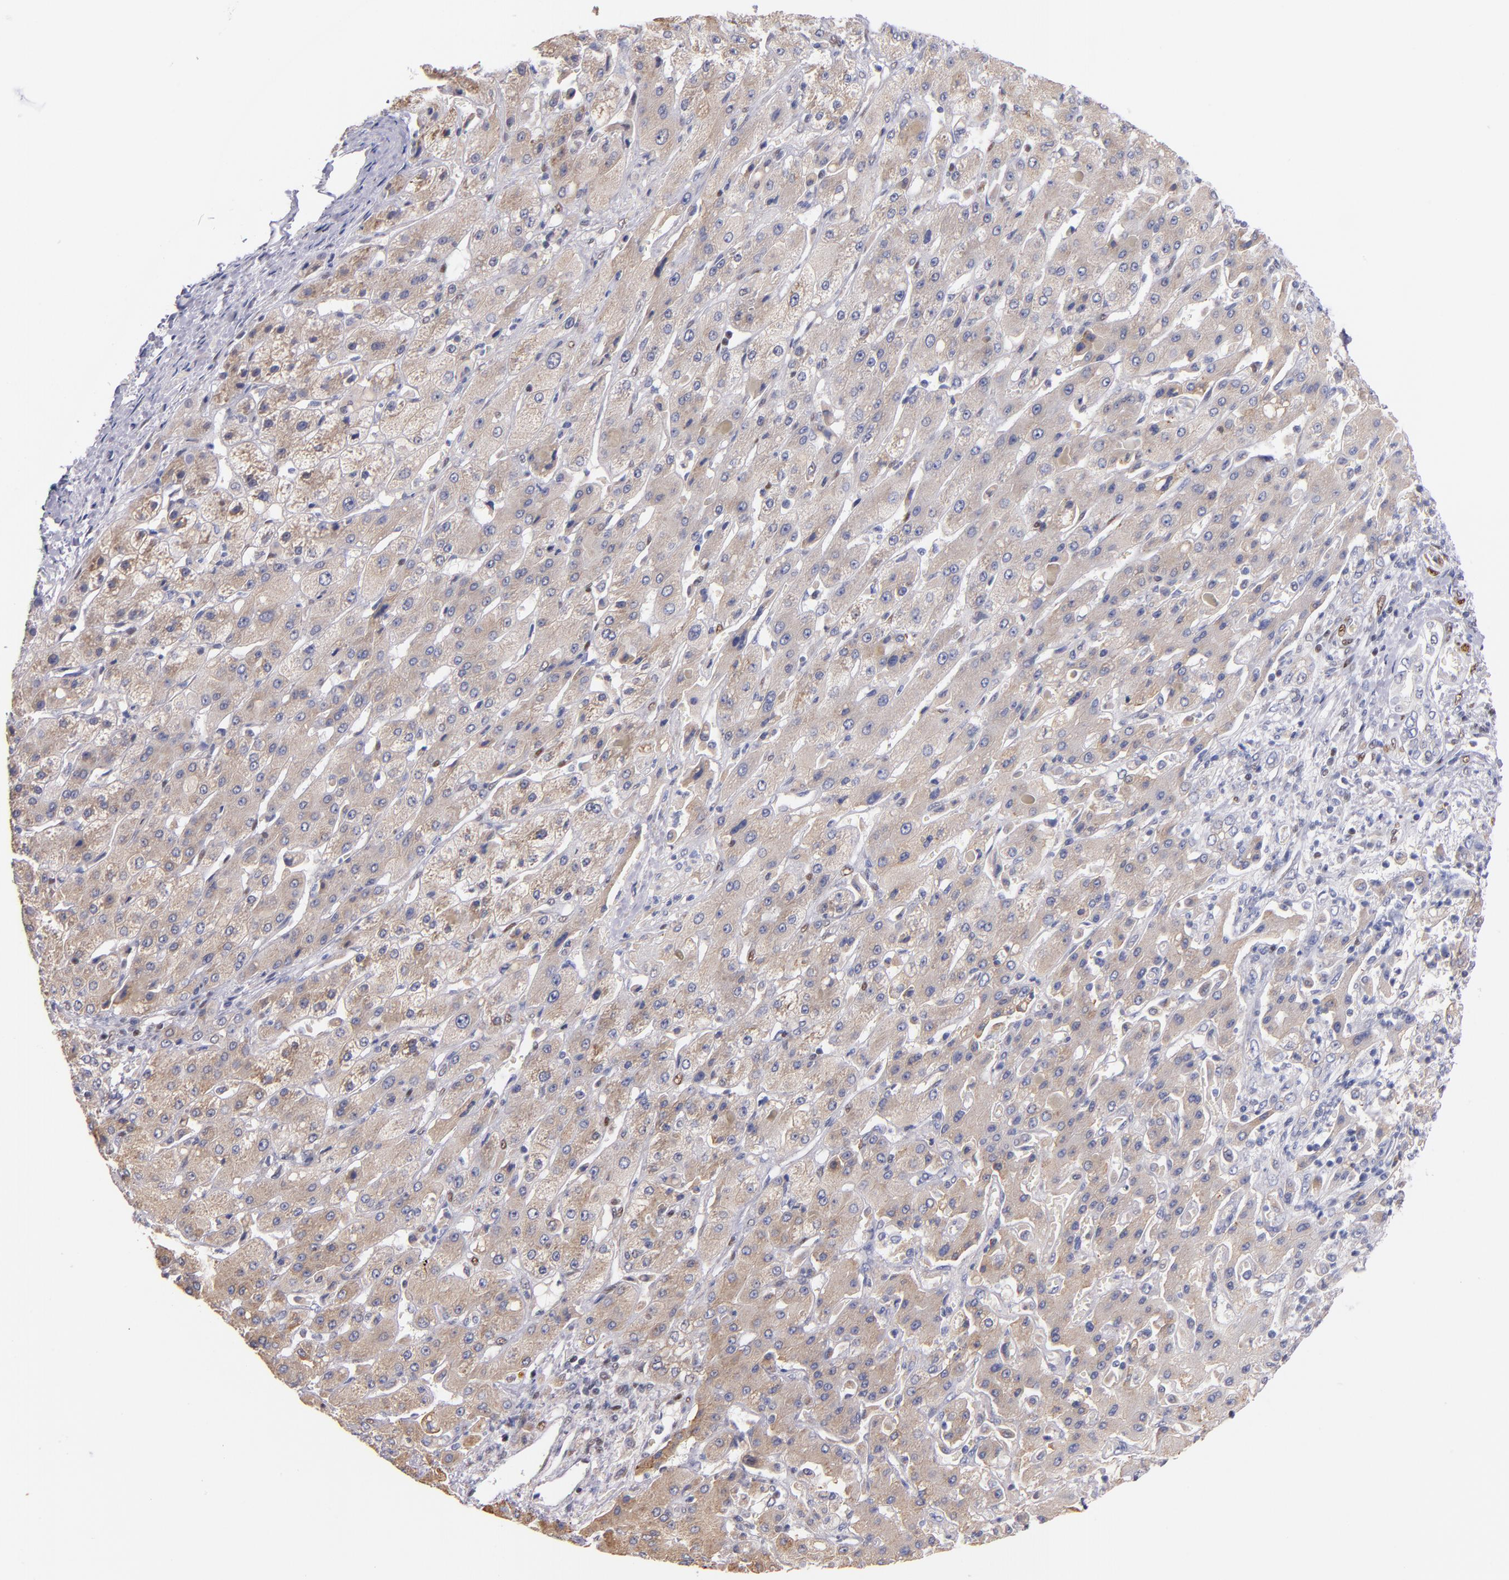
{"staining": {"intensity": "negative", "quantity": "none", "location": "none"}, "tissue": "liver cancer", "cell_type": "Tumor cells", "image_type": "cancer", "snomed": [{"axis": "morphology", "description": "Cholangiocarcinoma"}, {"axis": "topography", "description": "Liver"}], "caption": "Immunohistochemistry of human cholangiocarcinoma (liver) reveals no positivity in tumor cells. The staining was performed using DAB (3,3'-diaminobenzidine) to visualize the protein expression in brown, while the nuclei were stained in blue with hematoxylin (Magnification: 20x).", "gene": "SRF", "patient": {"sex": "female", "age": 52}}